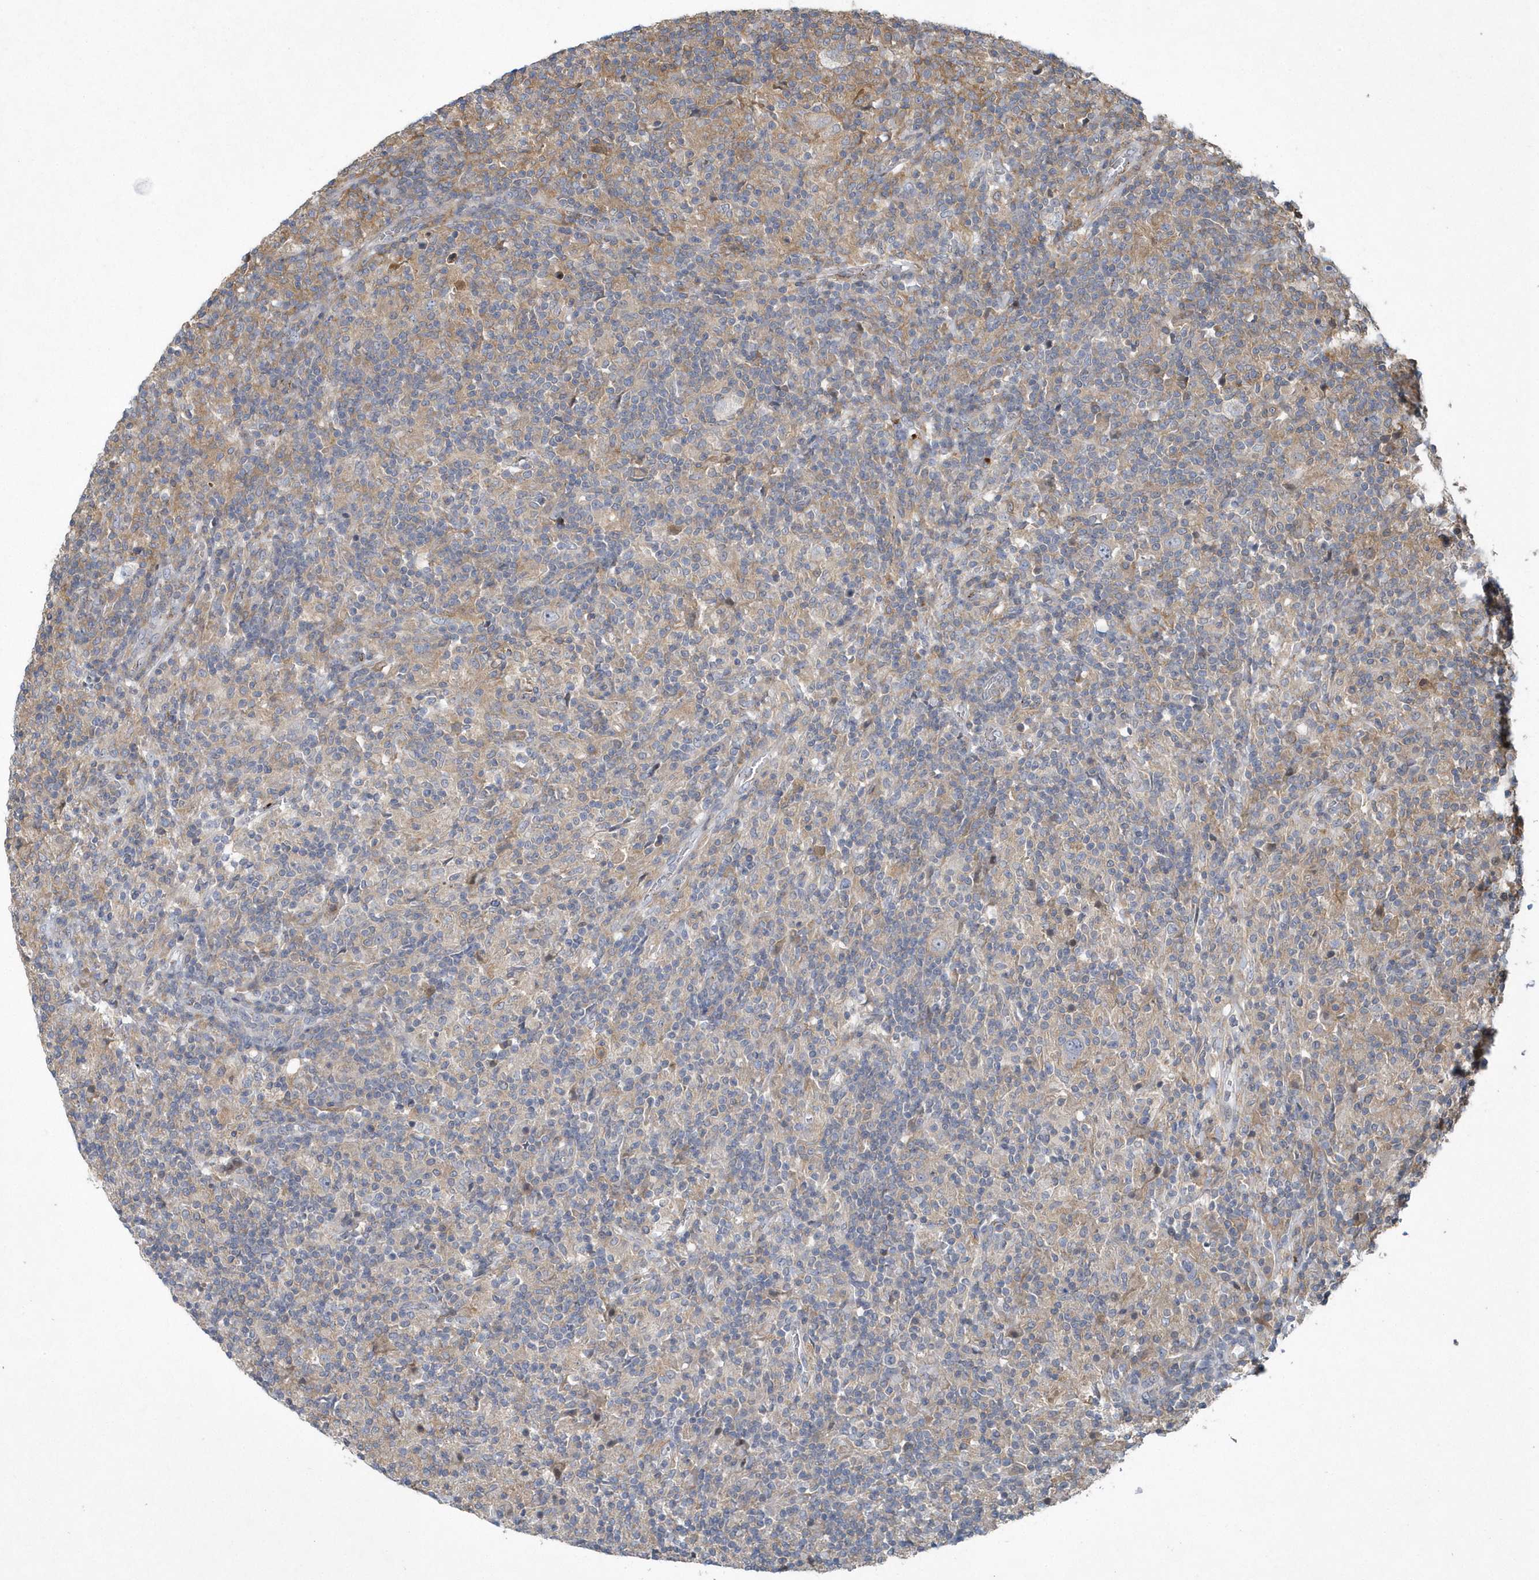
{"staining": {"intensity": "negative", "quantity": "none", "location": "none"}, "tissue": "lymphoma", "cell_type": "Tumor cells", "image_type": "cancer", "snomed": [{"axis": "morphology", "description": "Hodgkin's disease, NOS"}, {"axis": "topography", "description": "Lymph node"}], "caption": "A high-resolution micrograph shows immunohistochemistry staining of lymphoma, which demonstrates no significant positivity in tumor cells. (Brightfield microscopy of DAB immunohistochemistry (IHC) at high magnification).", "gene": "N4BP2", "patient": {"sex": "male", "age": 70}}